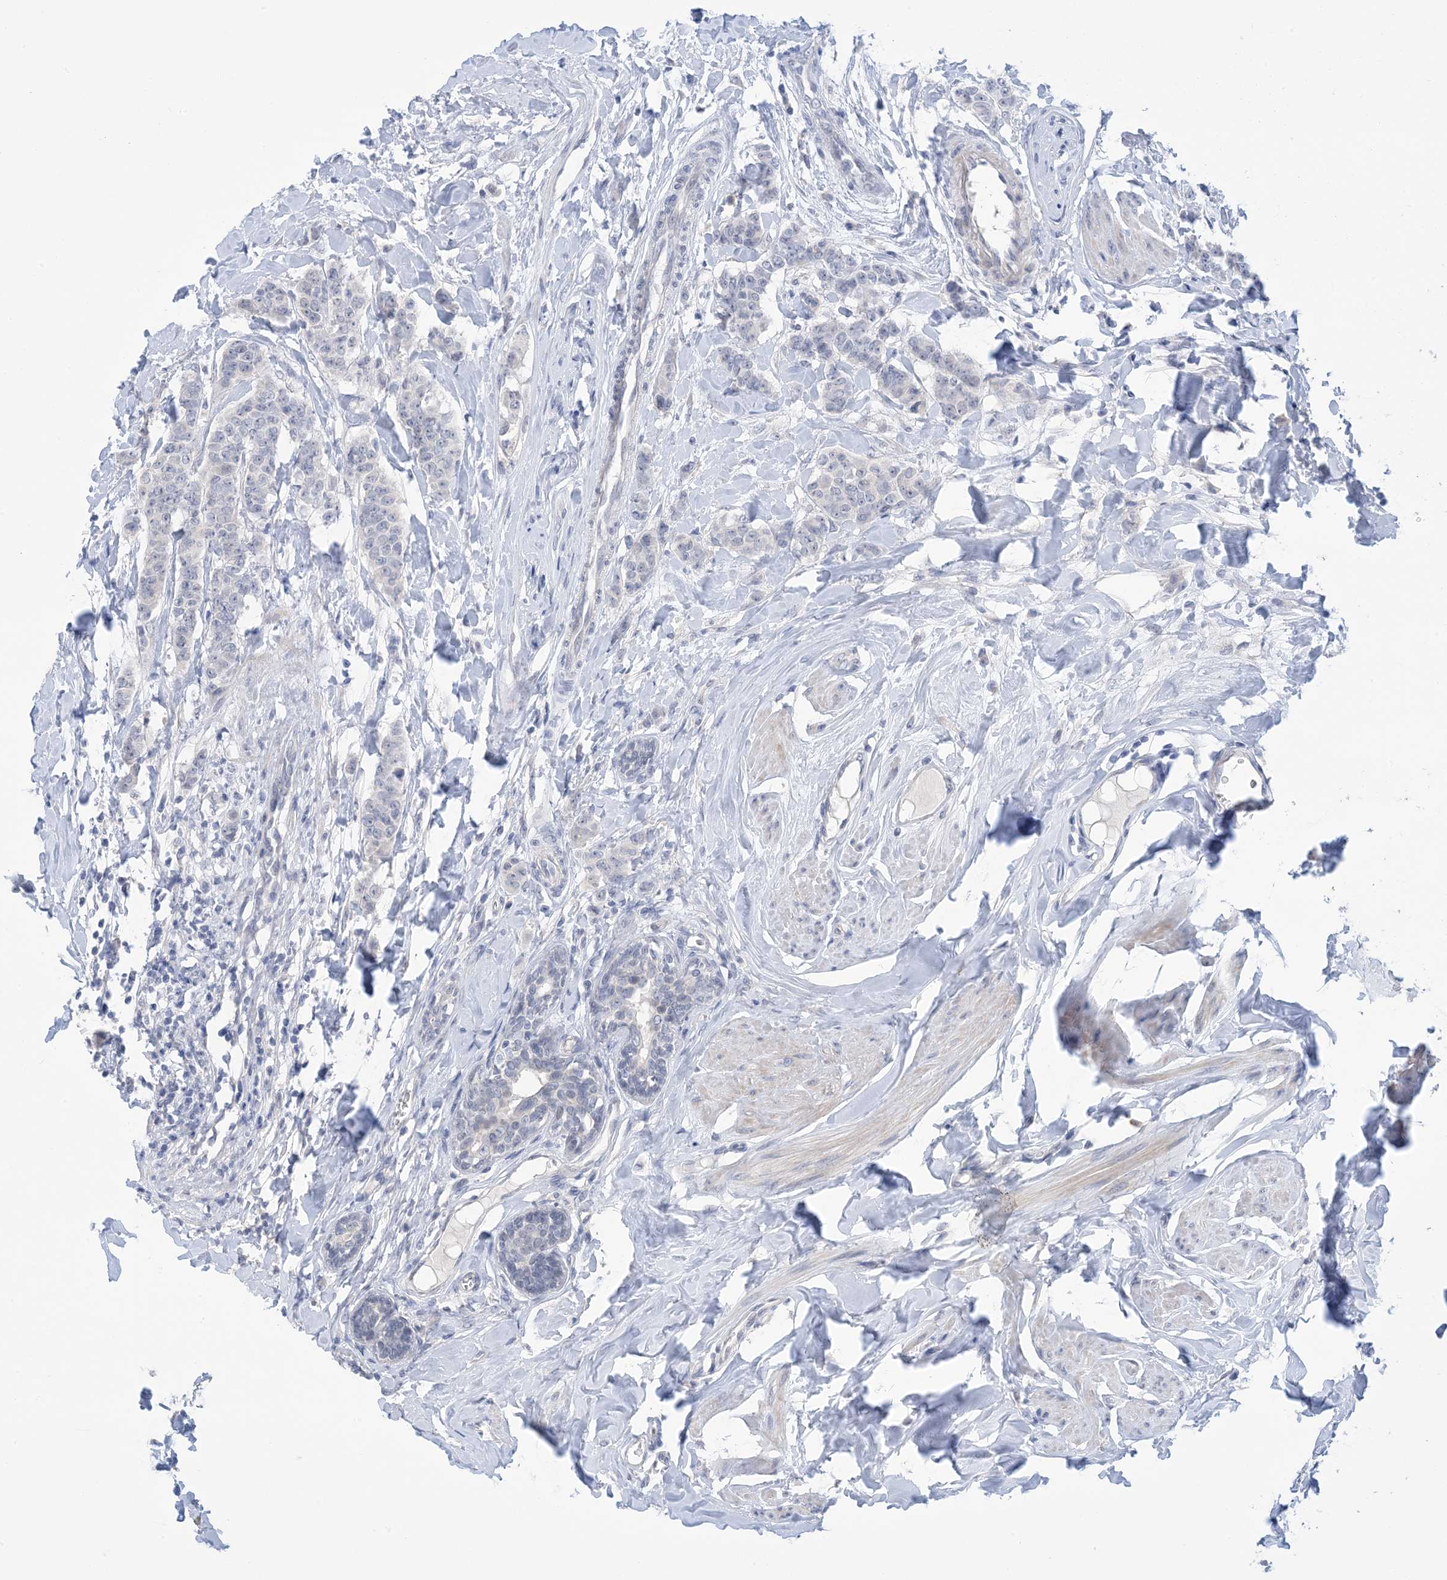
{"staining": {"intensity": "negative", "quantity": "none", "location": "none"}, "tissue": "breast cancer", "cell_type": "Tumor cells", "image_type": "cancer", "snomed": [{"axis": "morphology", "description": "Duct carcinoma"}, {"axis": "topography", "description": "Breast"}], "caption": "High power microscopy micrograph of an immunohistochemistry (IHC) image of breast cancer (intraductal carcinoma), revealing no significant staining in tumor cells.", "gene": "TTYH1", "patient": {"sex": "female", "age": 40}}